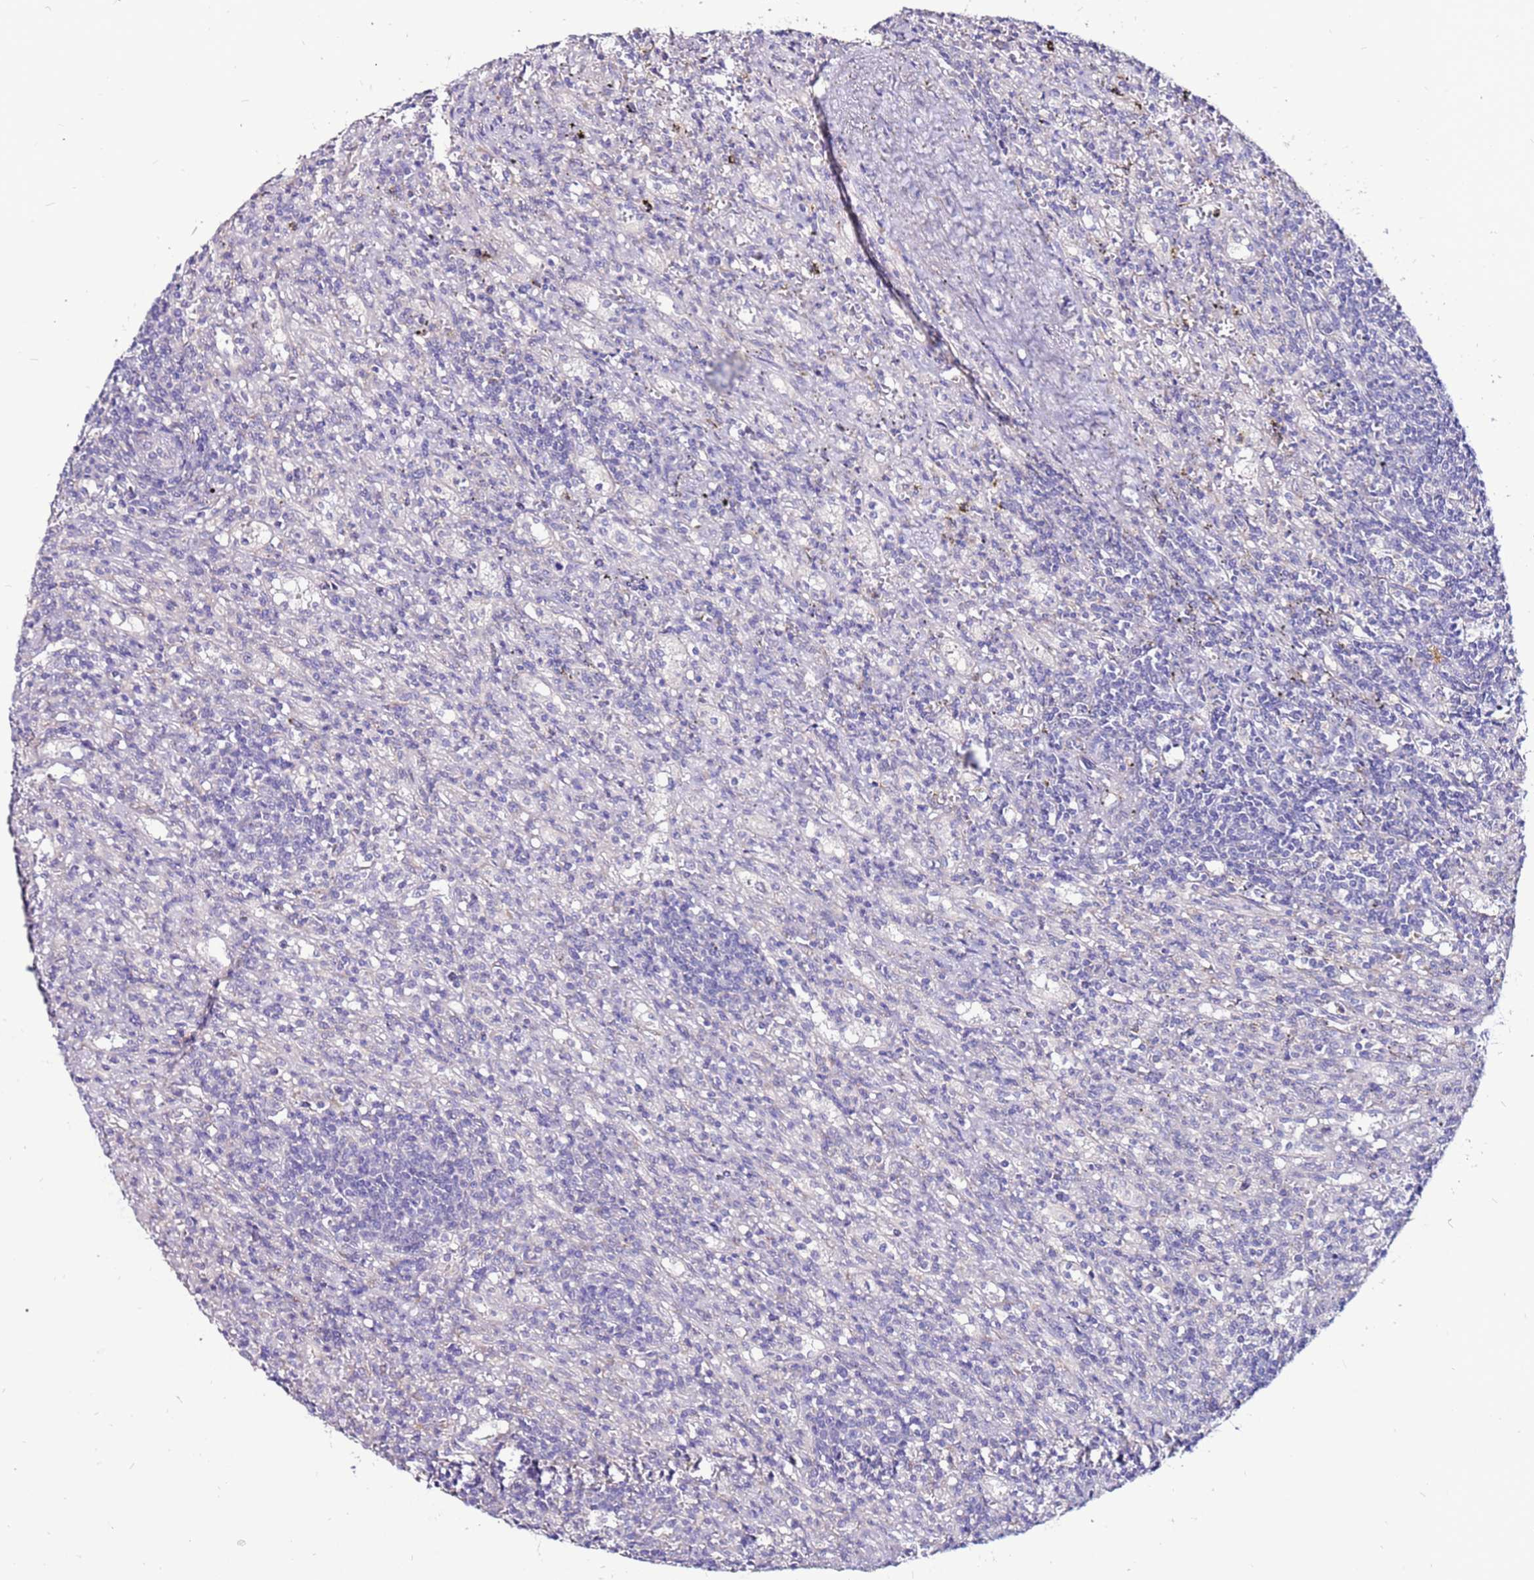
{"staining": {"intensity": "negative", "quantity": "none", "location": "none"}, "tissue": "lymphoma", "cell_type": "Tumor cells", "image_type": "cancer", "snomed": [{"axis": "morphology", "description": "Malignant lymphoma, non-Hodgkin's type, Low grade"}, {"axis": "topography", "description": "Spleen"}], "caption": "Immunohistochemistry of low-grade malignant lymphoma, non-Hodgkin's type demonstrates no staining in tumor cells.", "gene": "SLC44A3", "patient": {"sex": "male", "age": 76}}